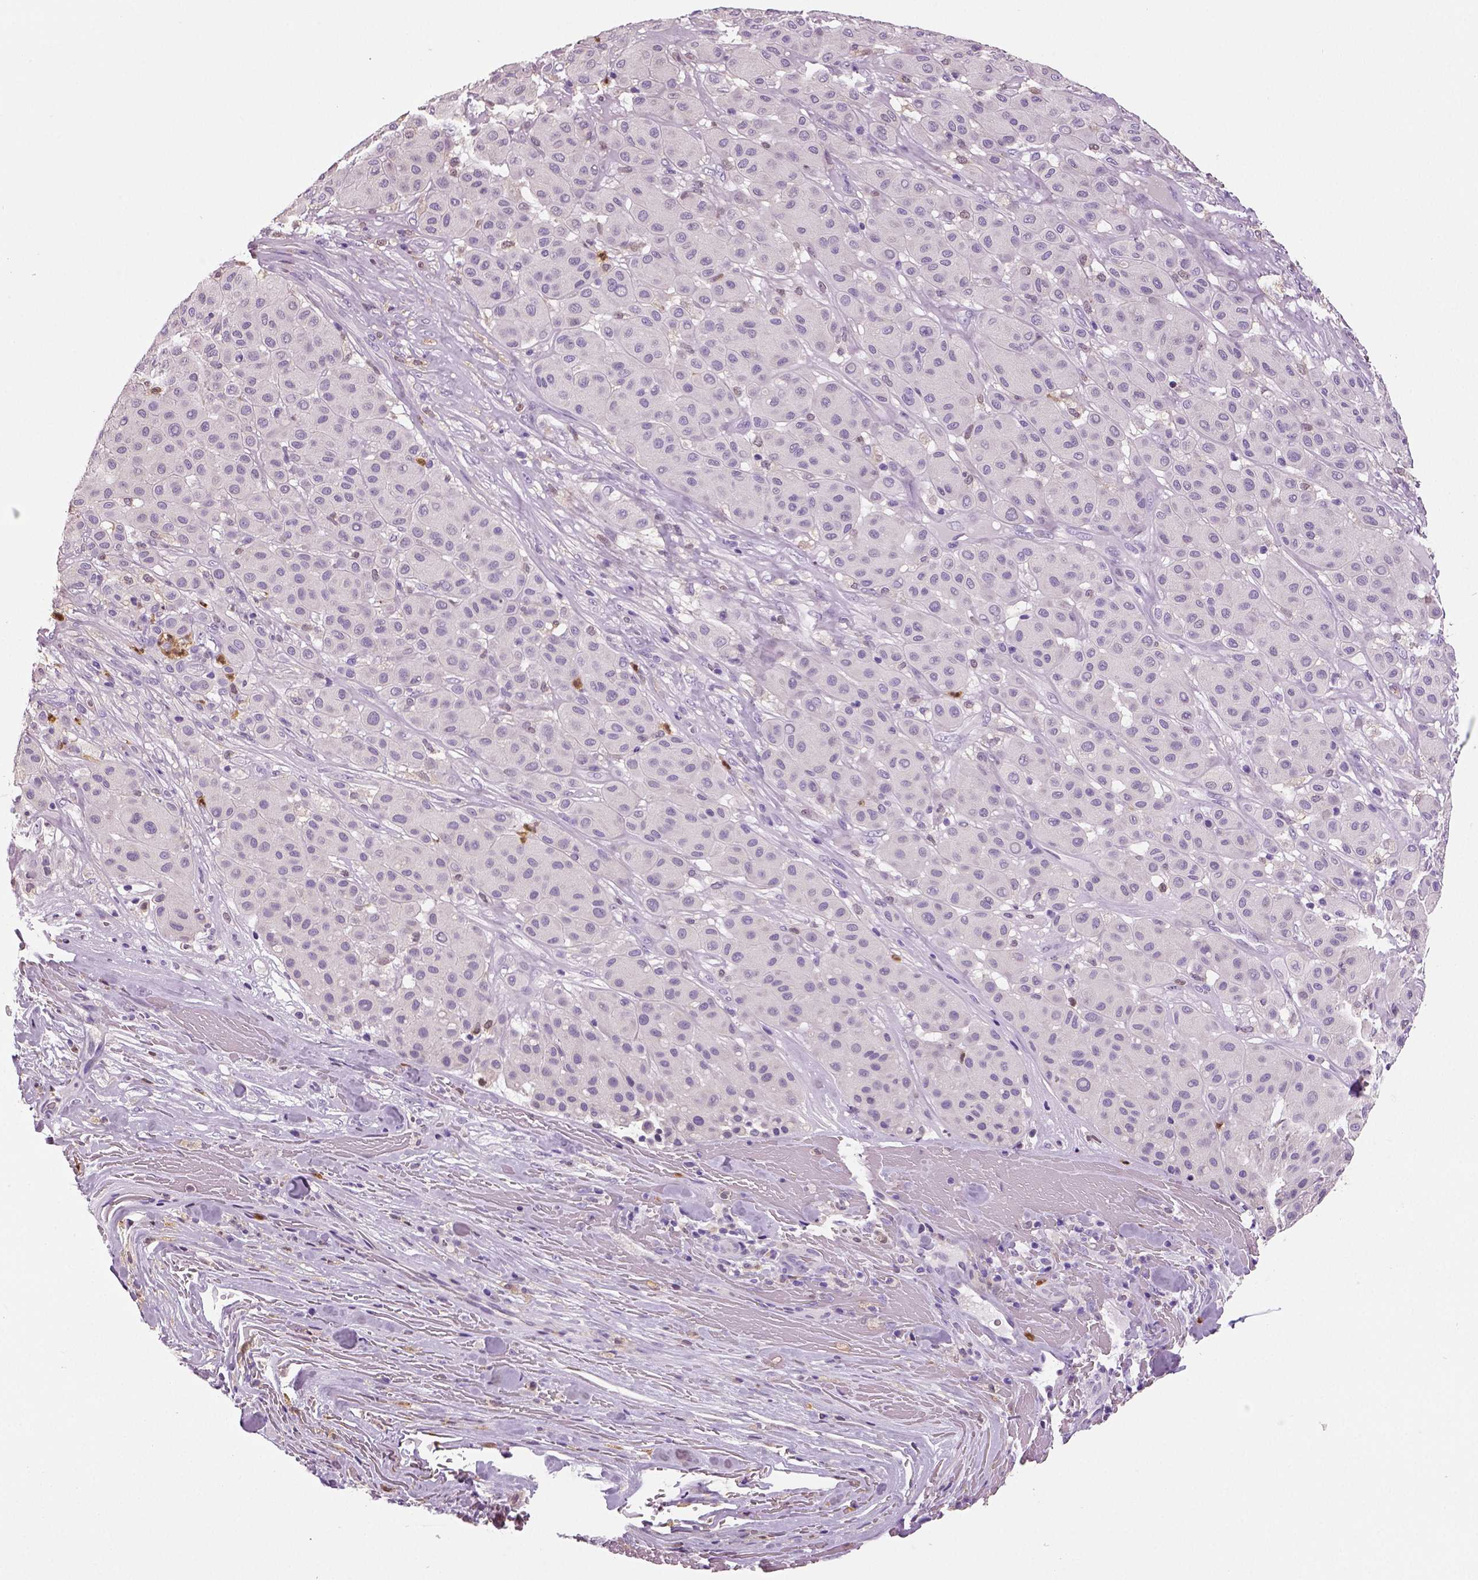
{"staining": {"intensity": "negative", "quantity": "none", "location": "none"}, "tissue": "melanoma", "cell_type": "Tumor cells", "image_type": "cancer", "snomed": [{"axis": "morphology", "description": "Malignant melanoma, Metastatic site"}, {"axis": "topography", "description": "Smooth muscle"}], "caption": "Immunohistochemical staining of melanoma displays no significant expression in tumor cells. The staining is performed using DAB brown chromogen with nuclei counter-stained in using hematoxylin.", "gene": "NECAB2", "patient": {"sex": "male", "age": 41}}